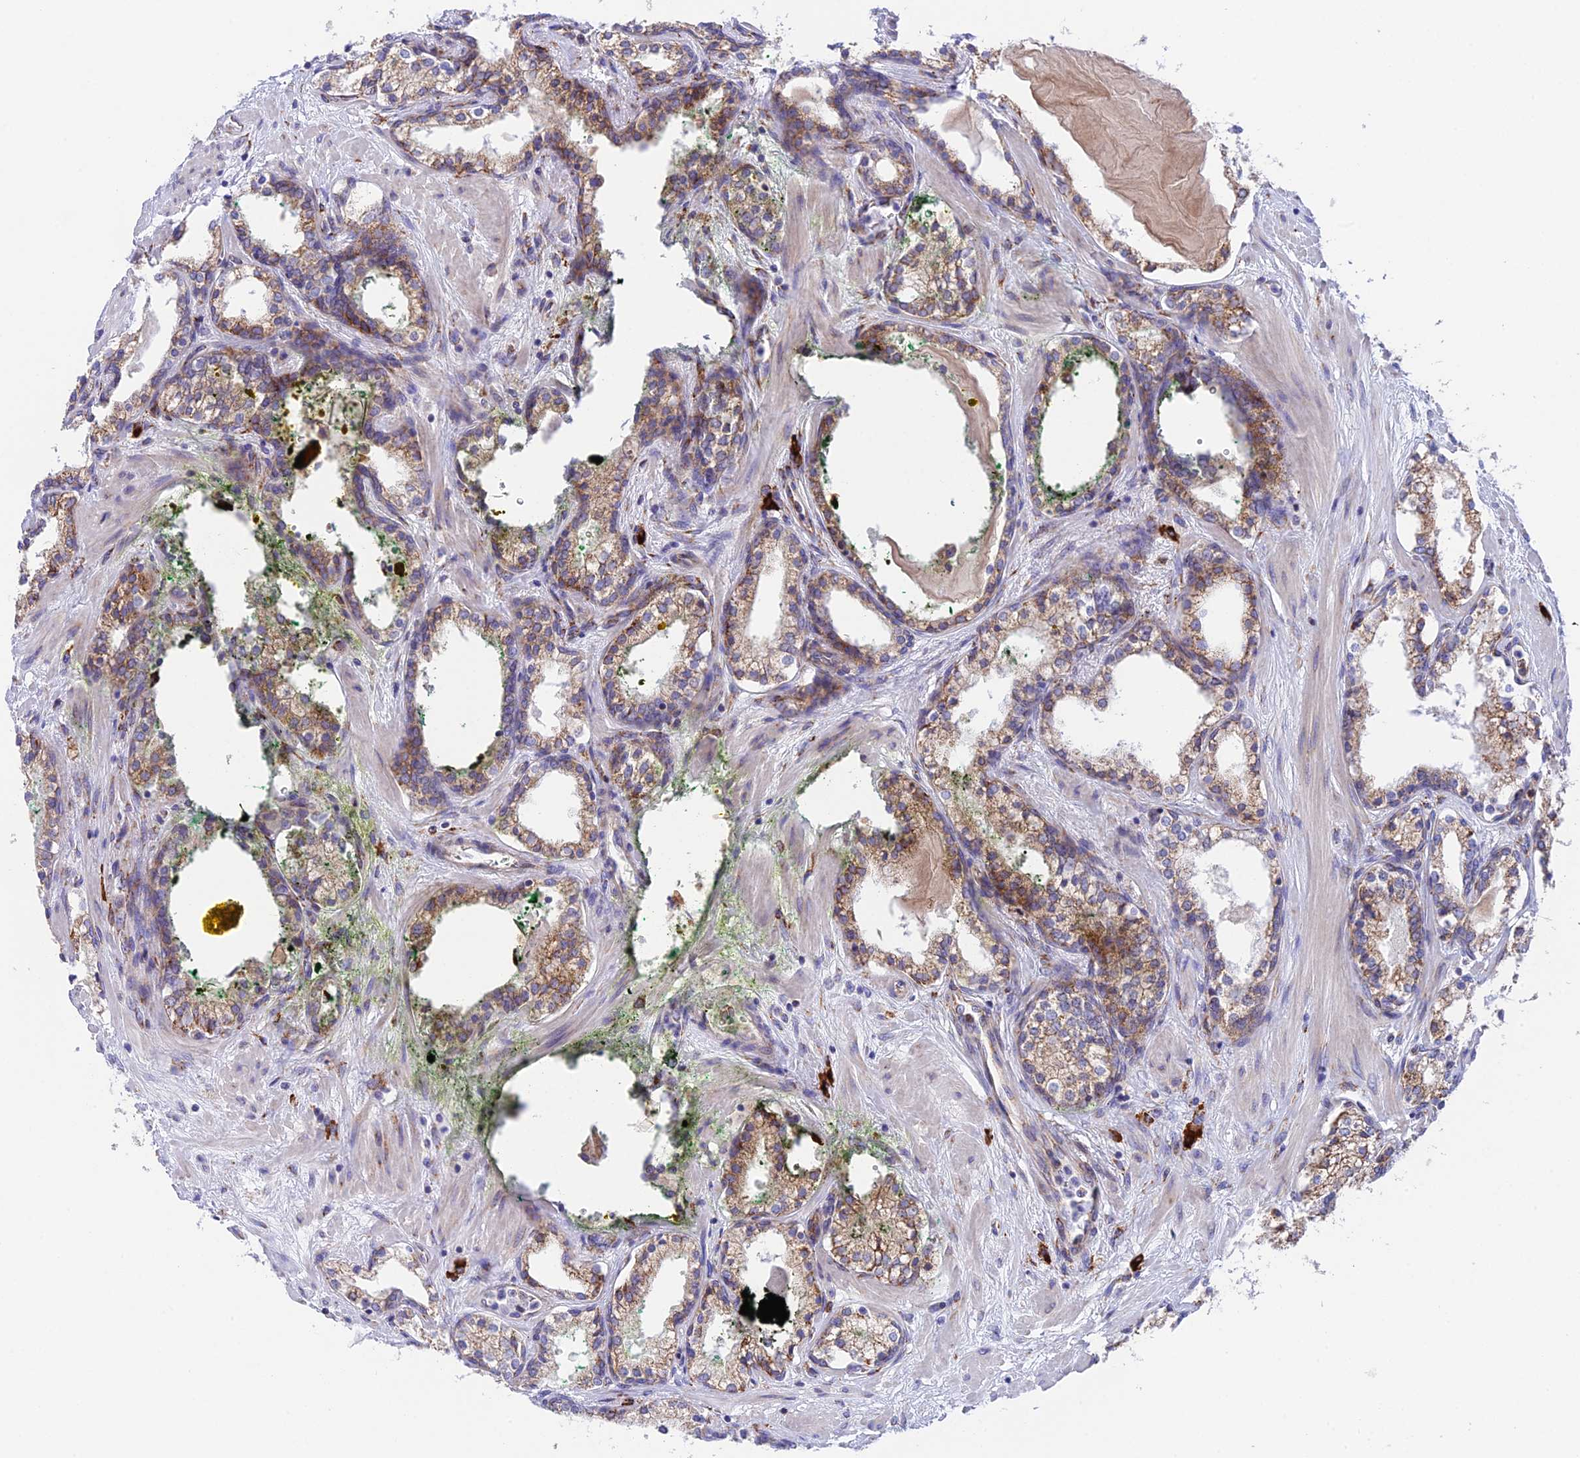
{"staining": {"intensity": "moderate", "quantity": ">75%", "location": "cytoplasmic/membranous"}, "tissue": "prostate cancer", "cell_type": "Tumor cells", "image_type": "cancer", "snomed": [{"axis": "morphology", "description": "Adenocarcinoma, High grade"}, {"axis": "topography", "description": "Prostate"}], "caption": "IHC (DAB (3,3'-diaminobenzidine)) staining of human prostate cancer reveals moderate cytoplasmic/membranous protein expression in approximately >75% of tumor cells.", "gene": "TUBGCP6", "patient": {"sex": "male", "age": 58}}